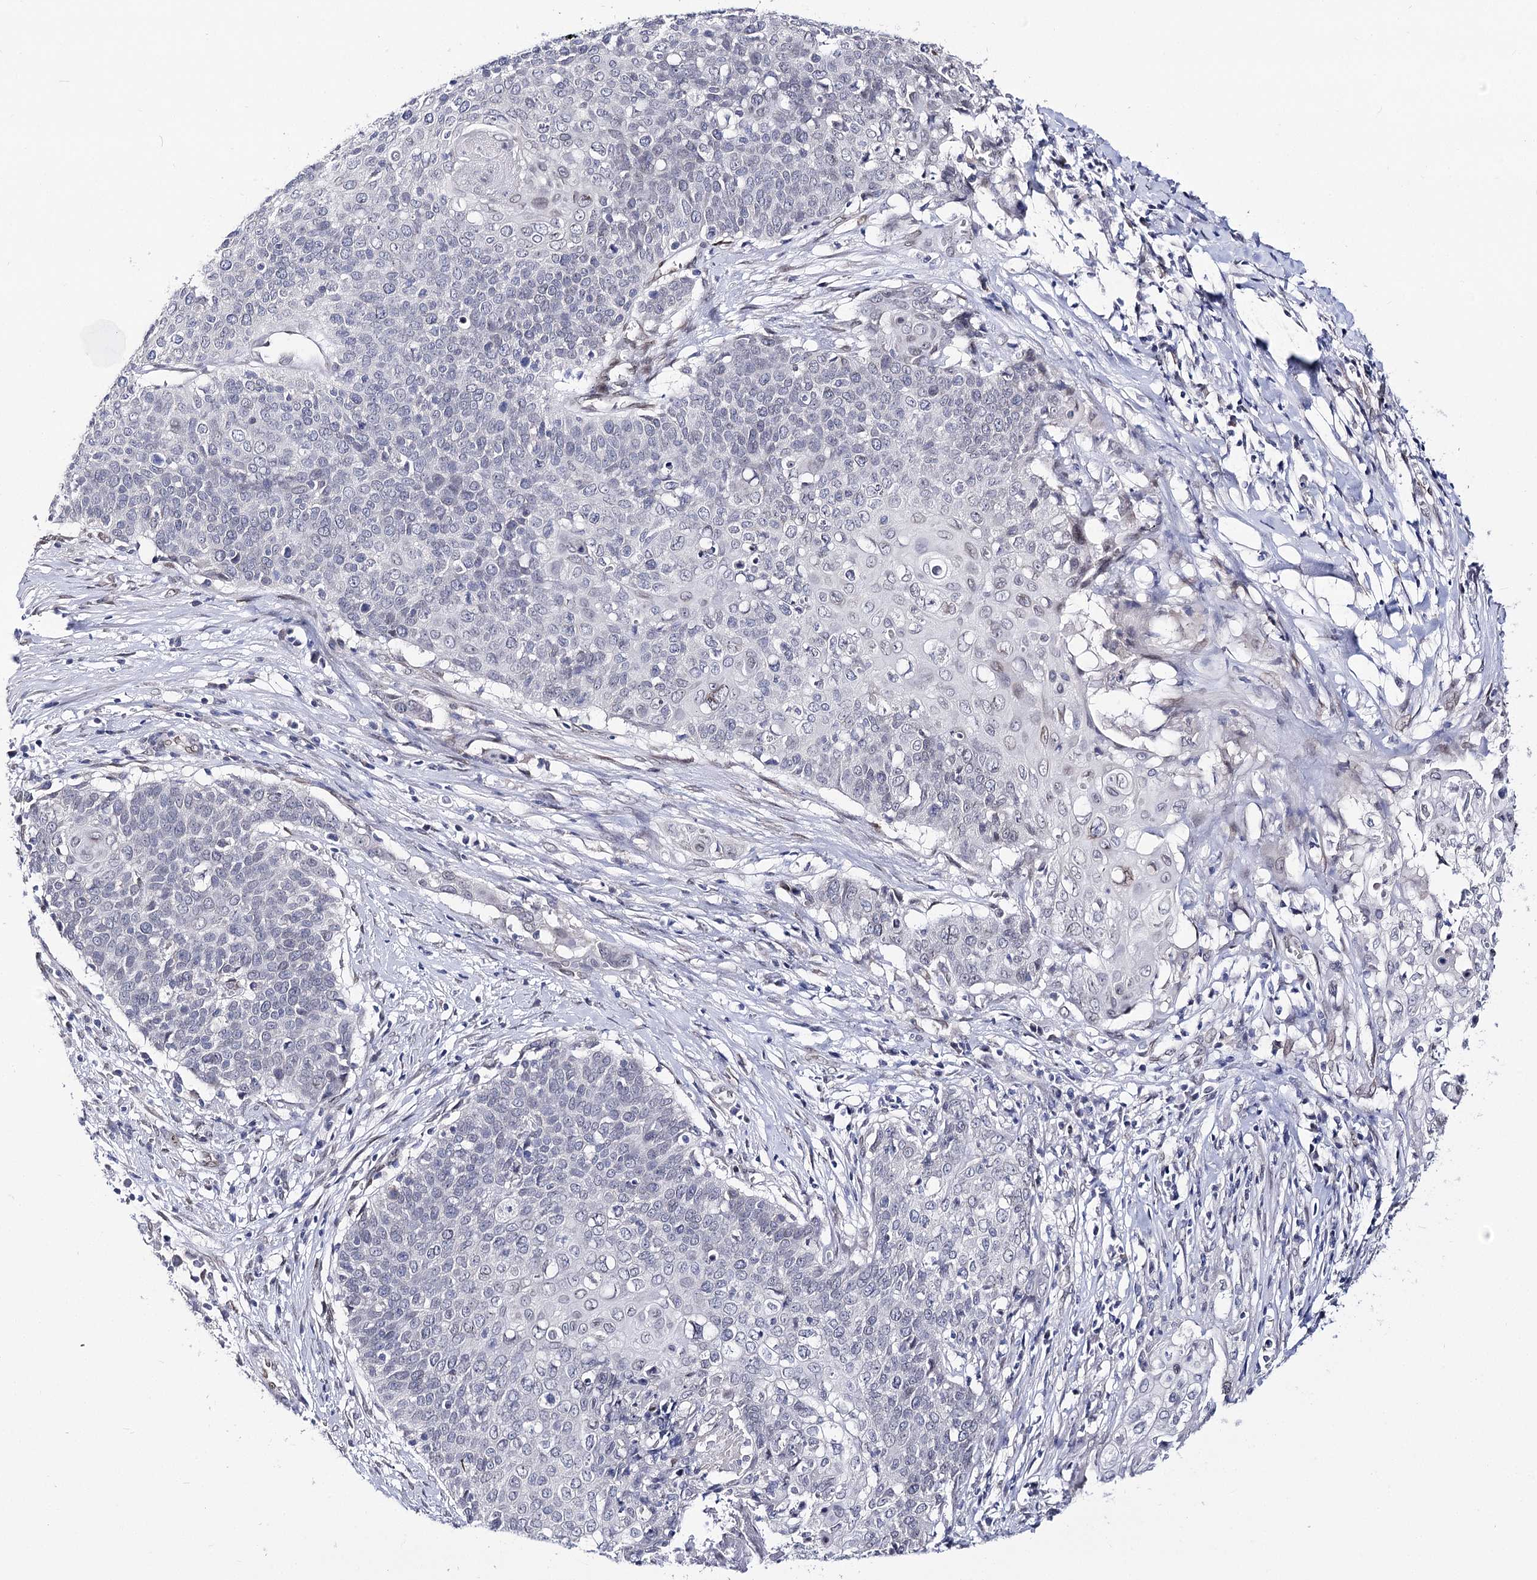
{"staining": {"intensity": "negative", "quantity": "none", "location": "none"}, "tissue": "cervical cancer", "cell_type": "Tumor cells", "image_type": "cancer", "snomed": [{"axis": "morphology", "description": "Squamous cell carcinoma, NOS"}, {"axis": "topography", "description": "Cervix"}], "caption": "IHC histopathology image of human cervical cancer (squamous cell carcinoma) stained for a protein (brown), which exhibits no expression in tumor cells.", "gene": "TMEM201", "patient": {"sex": "female", "age": 39}}